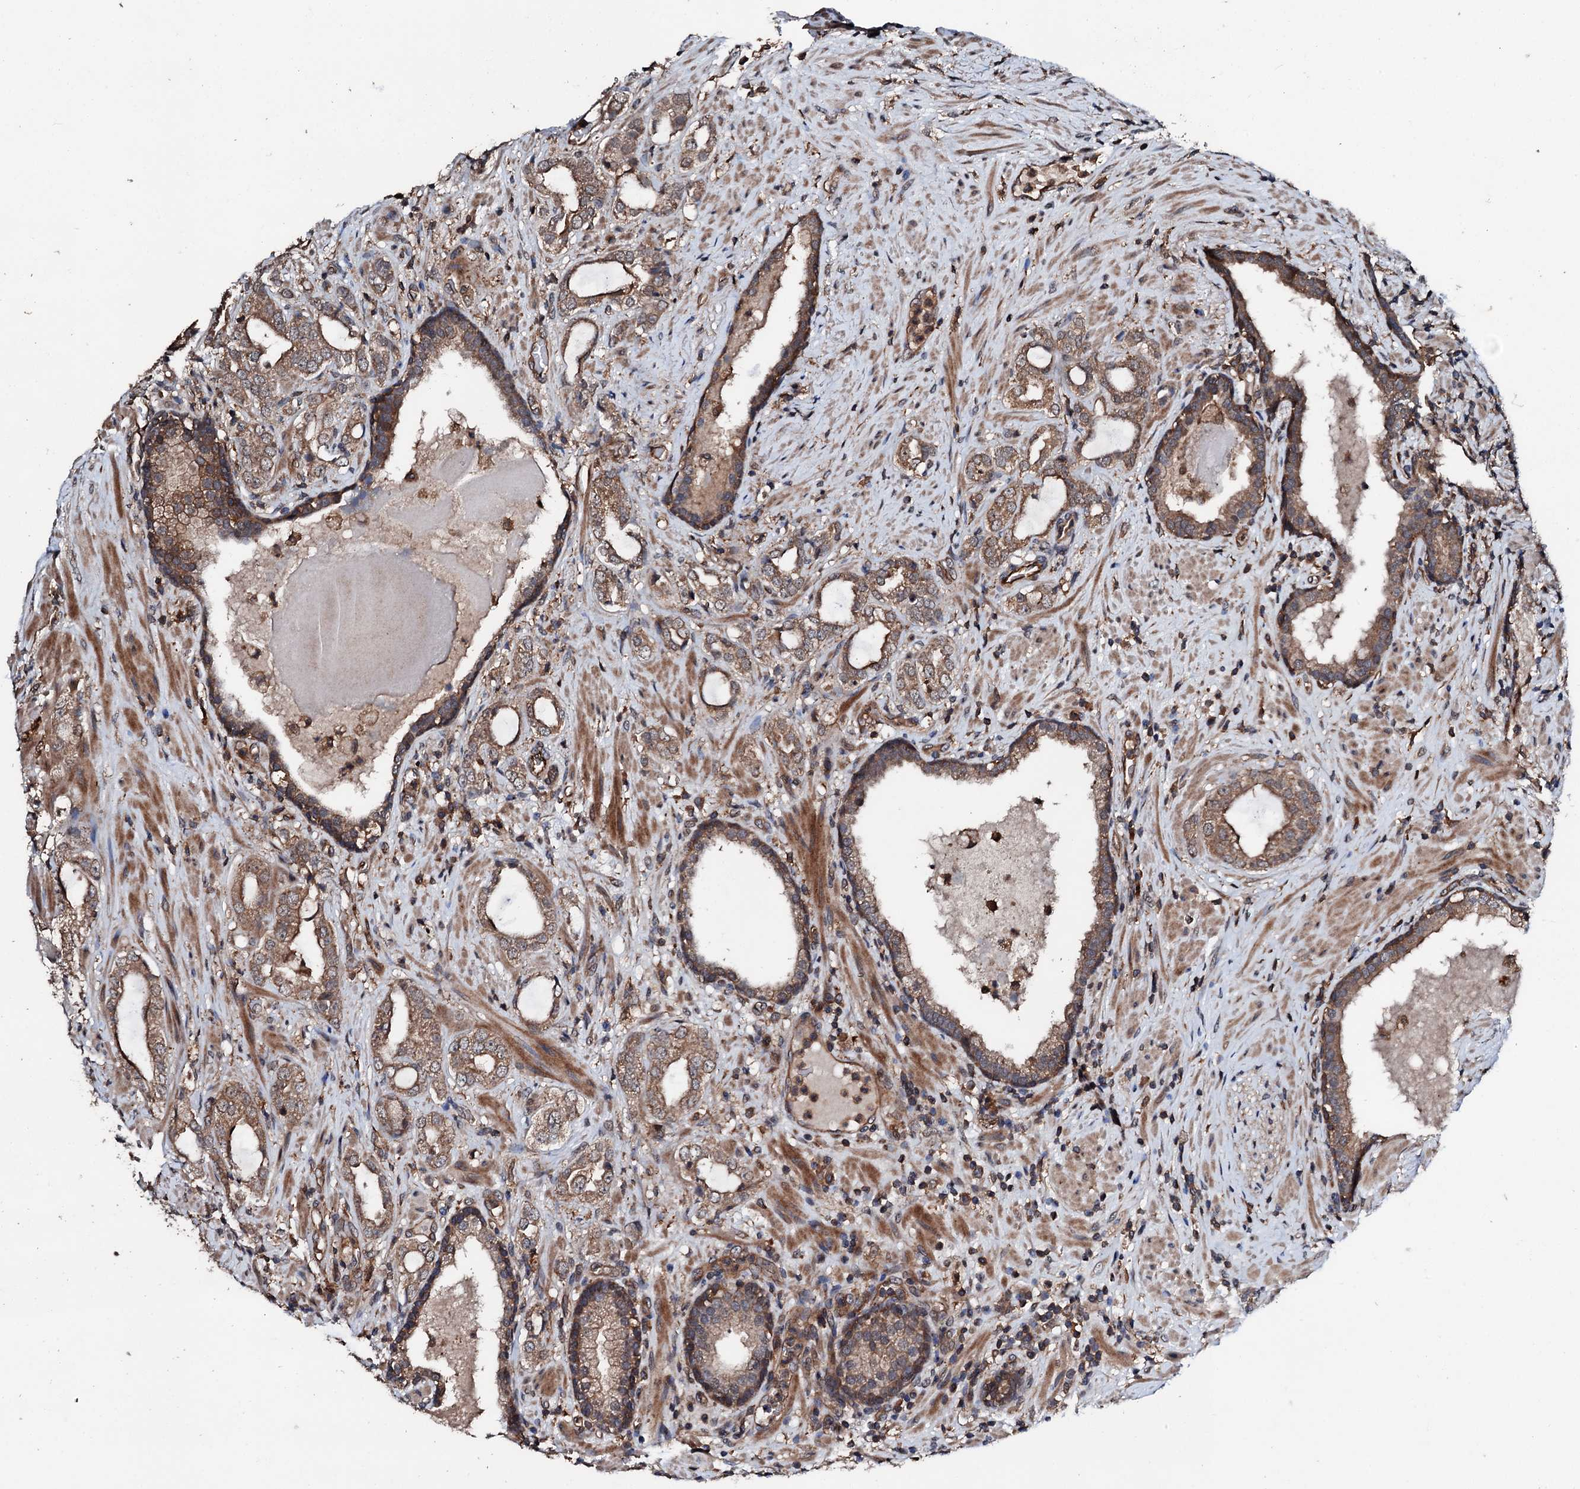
{"staining": {"intensity": "moderate", "quantity": ">75%", "location": "cytoplasmic/membranous"}, "tissue": "prostate cancer", "cell_type": "Tumor cells", "image_type": "cancer", "snomed": [{"axis": "morphology", "description": "Adenocarcinoma, High grade"}, {"axis": "topography", "description": "Prostate"}], "caption": "IHC of human adenocarcinoma (high-grade) (prostate) shows medium levels of moderate cytoplasmic/membranous staining in about >75% of tumor cells. Using DAB (3,3'-diaminobenzidine) (brown) and hematoxylin (blue) stains, captured at high magnification using brightfield microscopy.", "gene": "FGD4", "patient": {"sex": "male", "age": 64}}